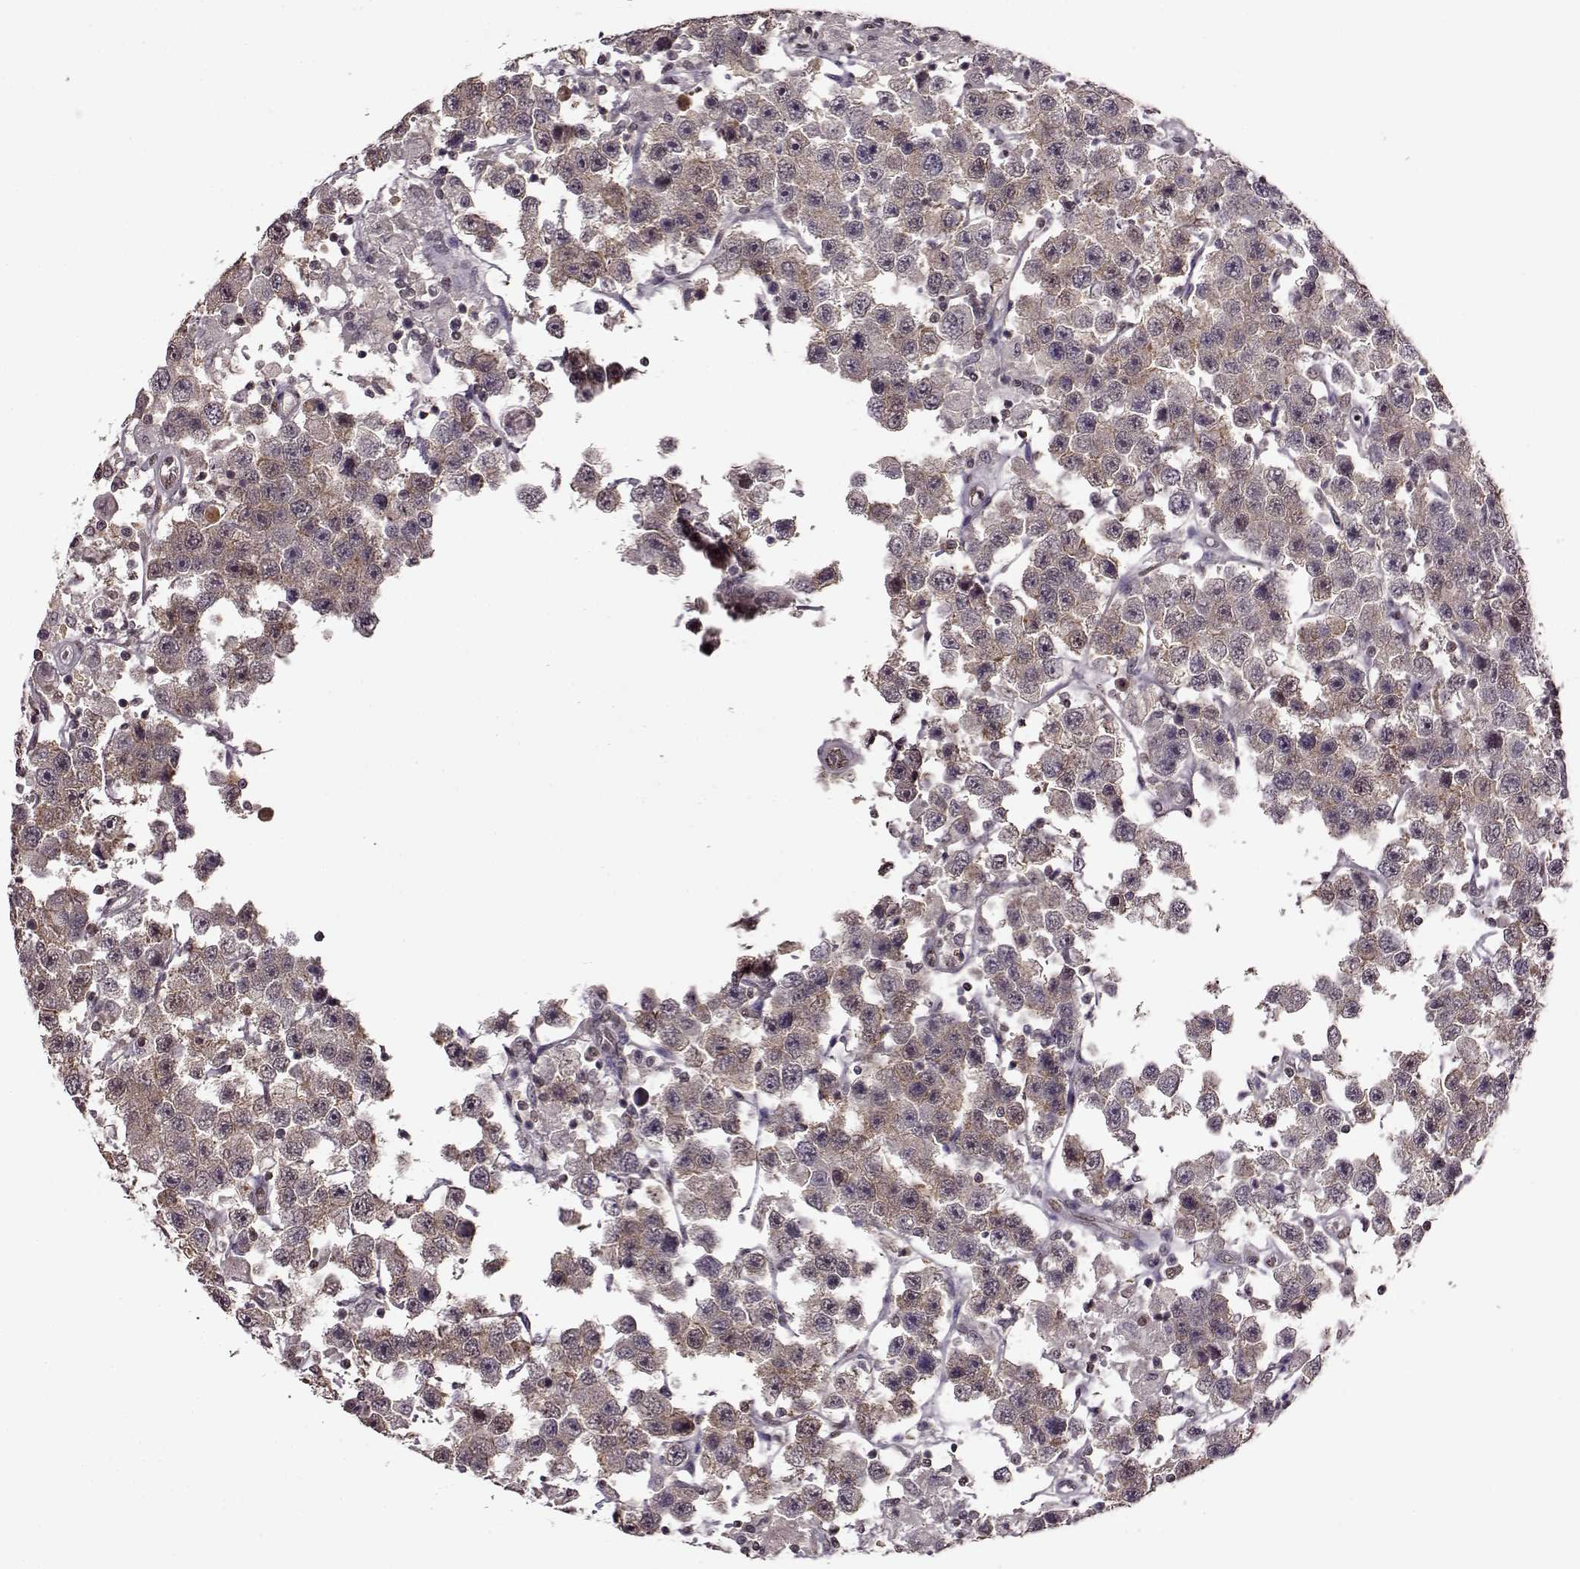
{"staining": {"intensity": "weak", "quantity": ">75%", "location": "cytoplasmic/membranous"}, "tissue": "testis cancer", "cell_type": "Tumor cells", "image_type": "cancer", "snomed": [{"axis": "morphology", "description": "Seminoma, NOS"}, {"axis": "topography", "description": "Testis"}], "caption": "This is an image of IHC staining of testis cancer (seminoma), which shows weak positivity in the cytoplasmic/membranous of tumor cells.", "gene": "FTO", "patient": {"sex": "male", "age": 45}}